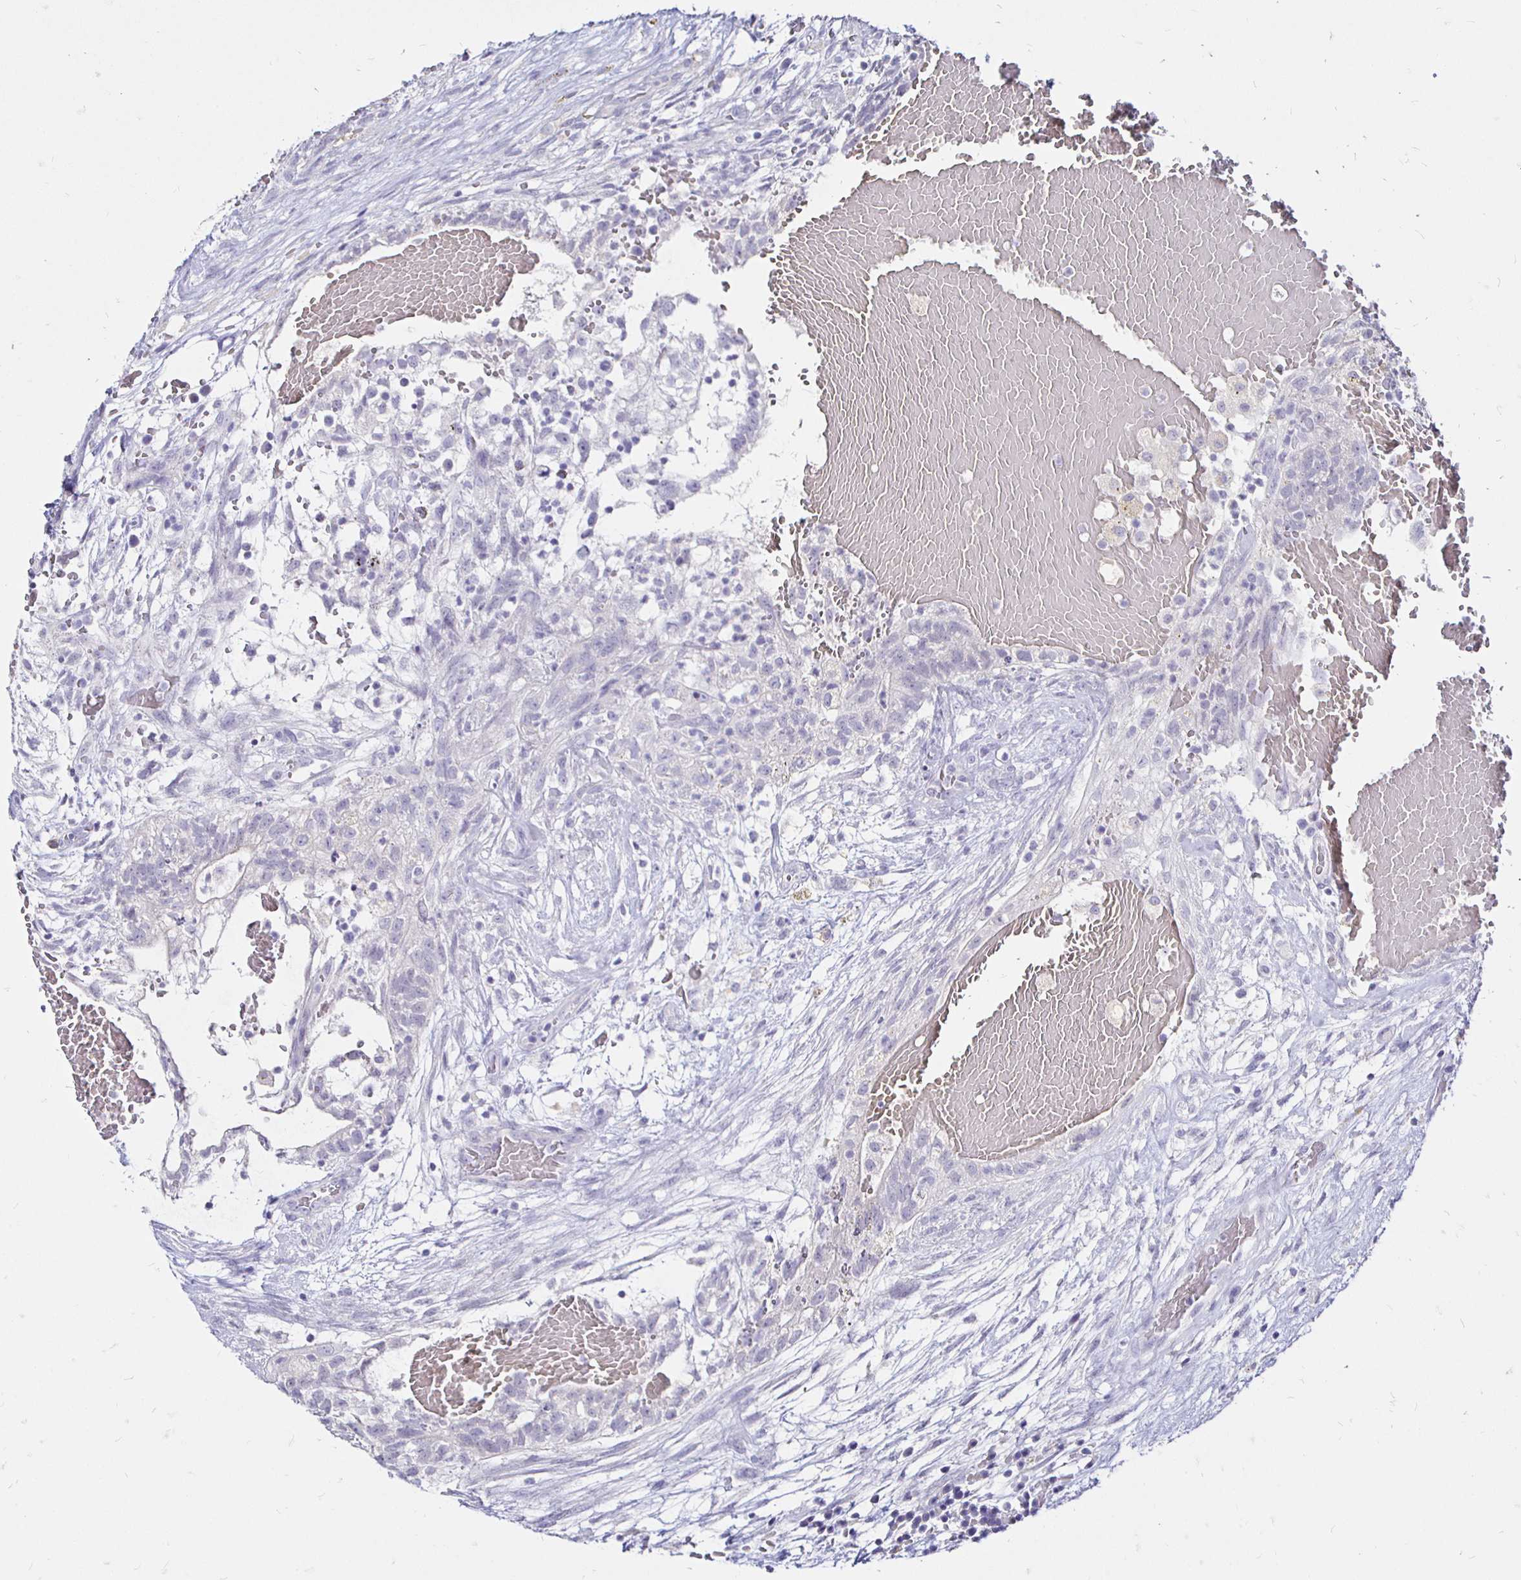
{"staining": {"intensity": "negative", "quantity": "none", "location": "none"}, "tissue": "testis cancer", "cell_type": "Tumor cells", "image_type": "cancer", "snomed": [{"axis": "morphology", "description": "Normal tissue, NOS"}, {"axis": "morphology", "description": "Carcinoma, Embryonal, NOS"}, {"axis": "topography", "description": "Testis"}], "caption": "This is an IHC photomicrograph of human testis cancer. There is no positivity in tumor cells.", "gene": "IRGC", "patient": {"sex": "male", "age": 32}}